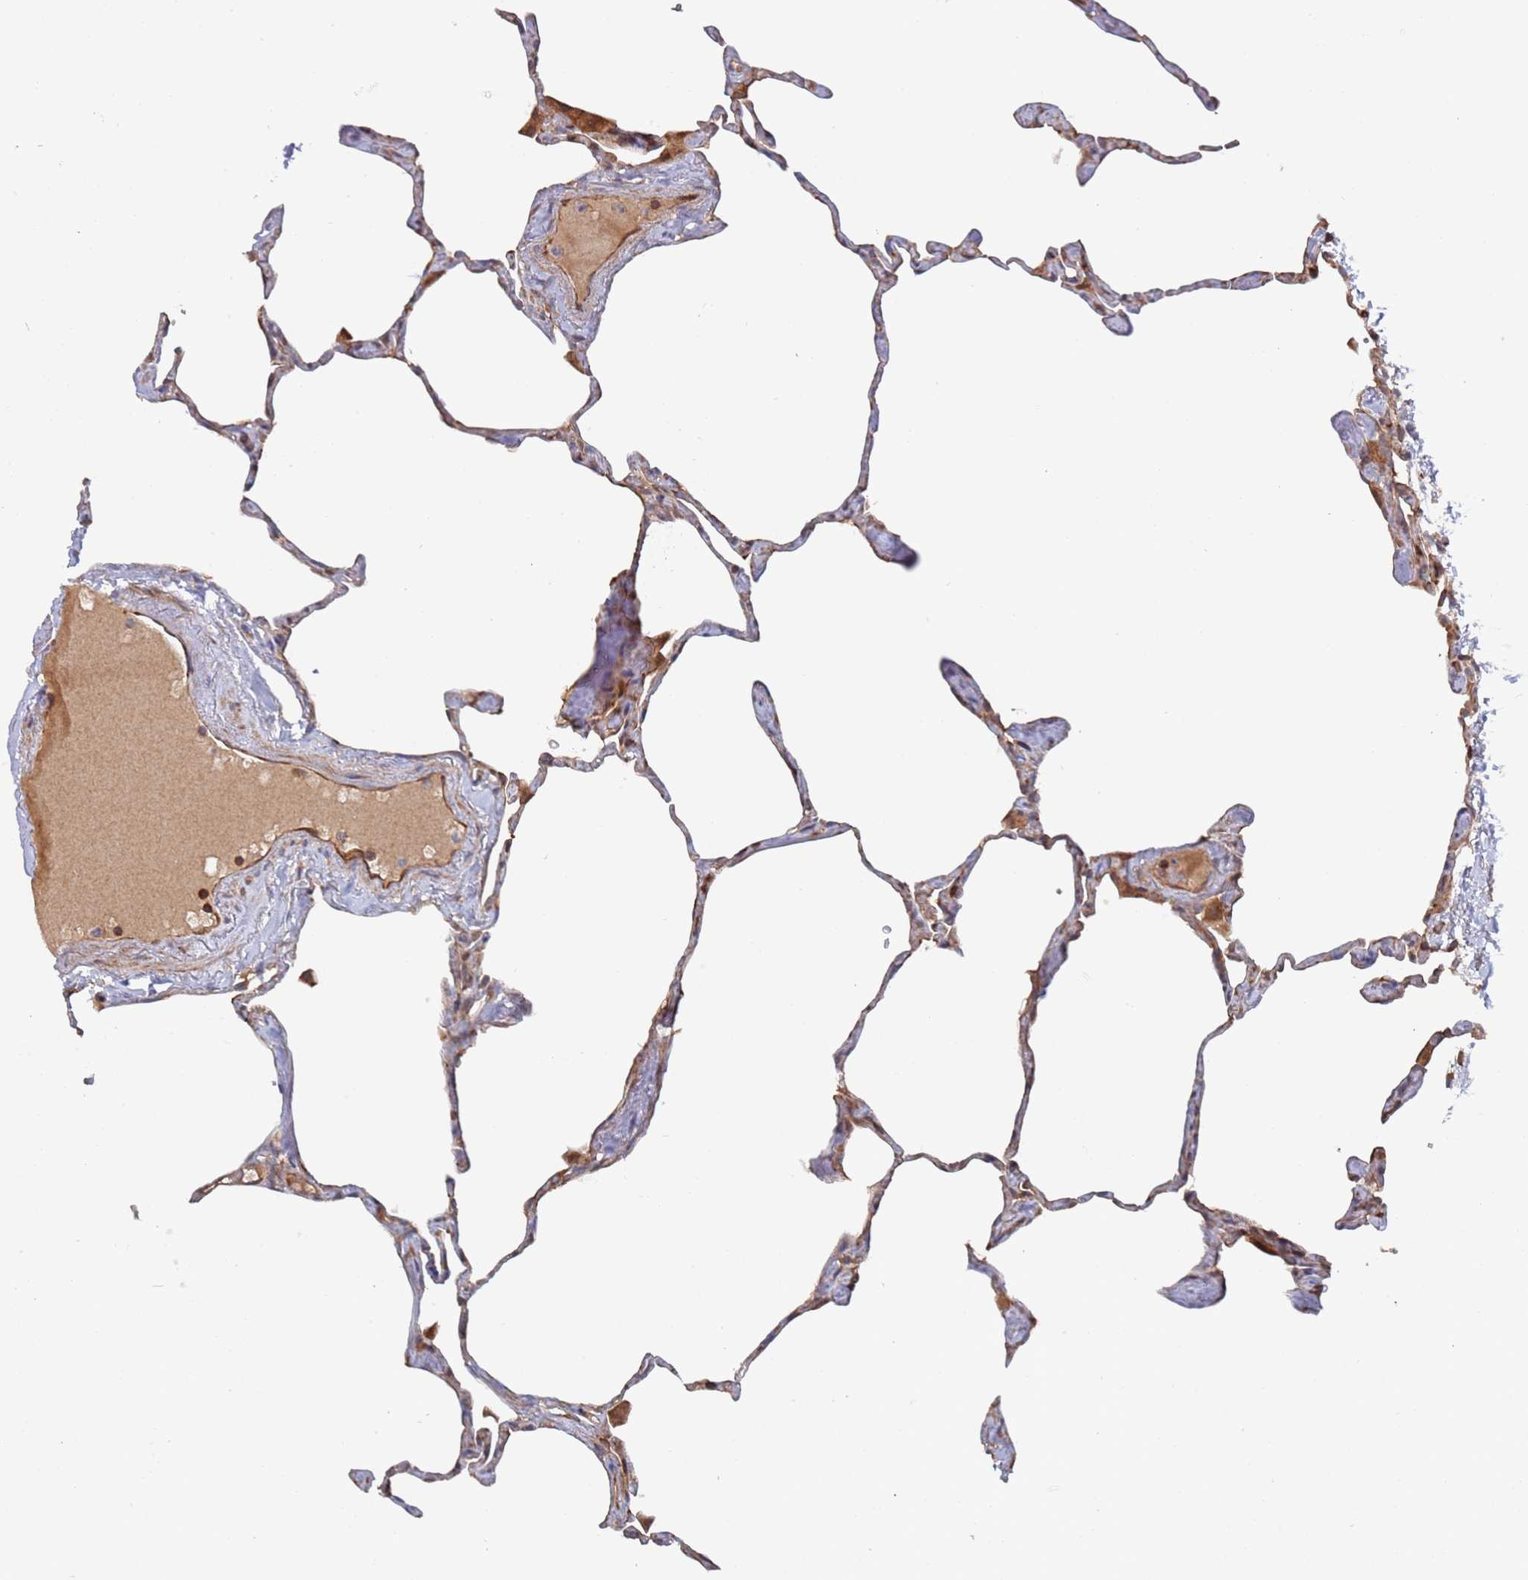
{"staining": {"intensity": "moderate", "quantity": "25%-75%", "location": "cytoplasmic/membranous"}, "tissue": "lung", "cell_type": "Alveolar cells", "image_type": "normal", "snomed": [{"axis": "morphology", "description": "Normal tissue, NOS"}, {"axis": "topography", "description": "Lung"}], "caption": "Alveolar cells exhibit medium levels of moderate cytoplasmic/membranous positivity in approximately 25%-75% of cells in unremarkable lung.", "gene": "DDX60", "patient": {"sex": "male", "age": 65}}